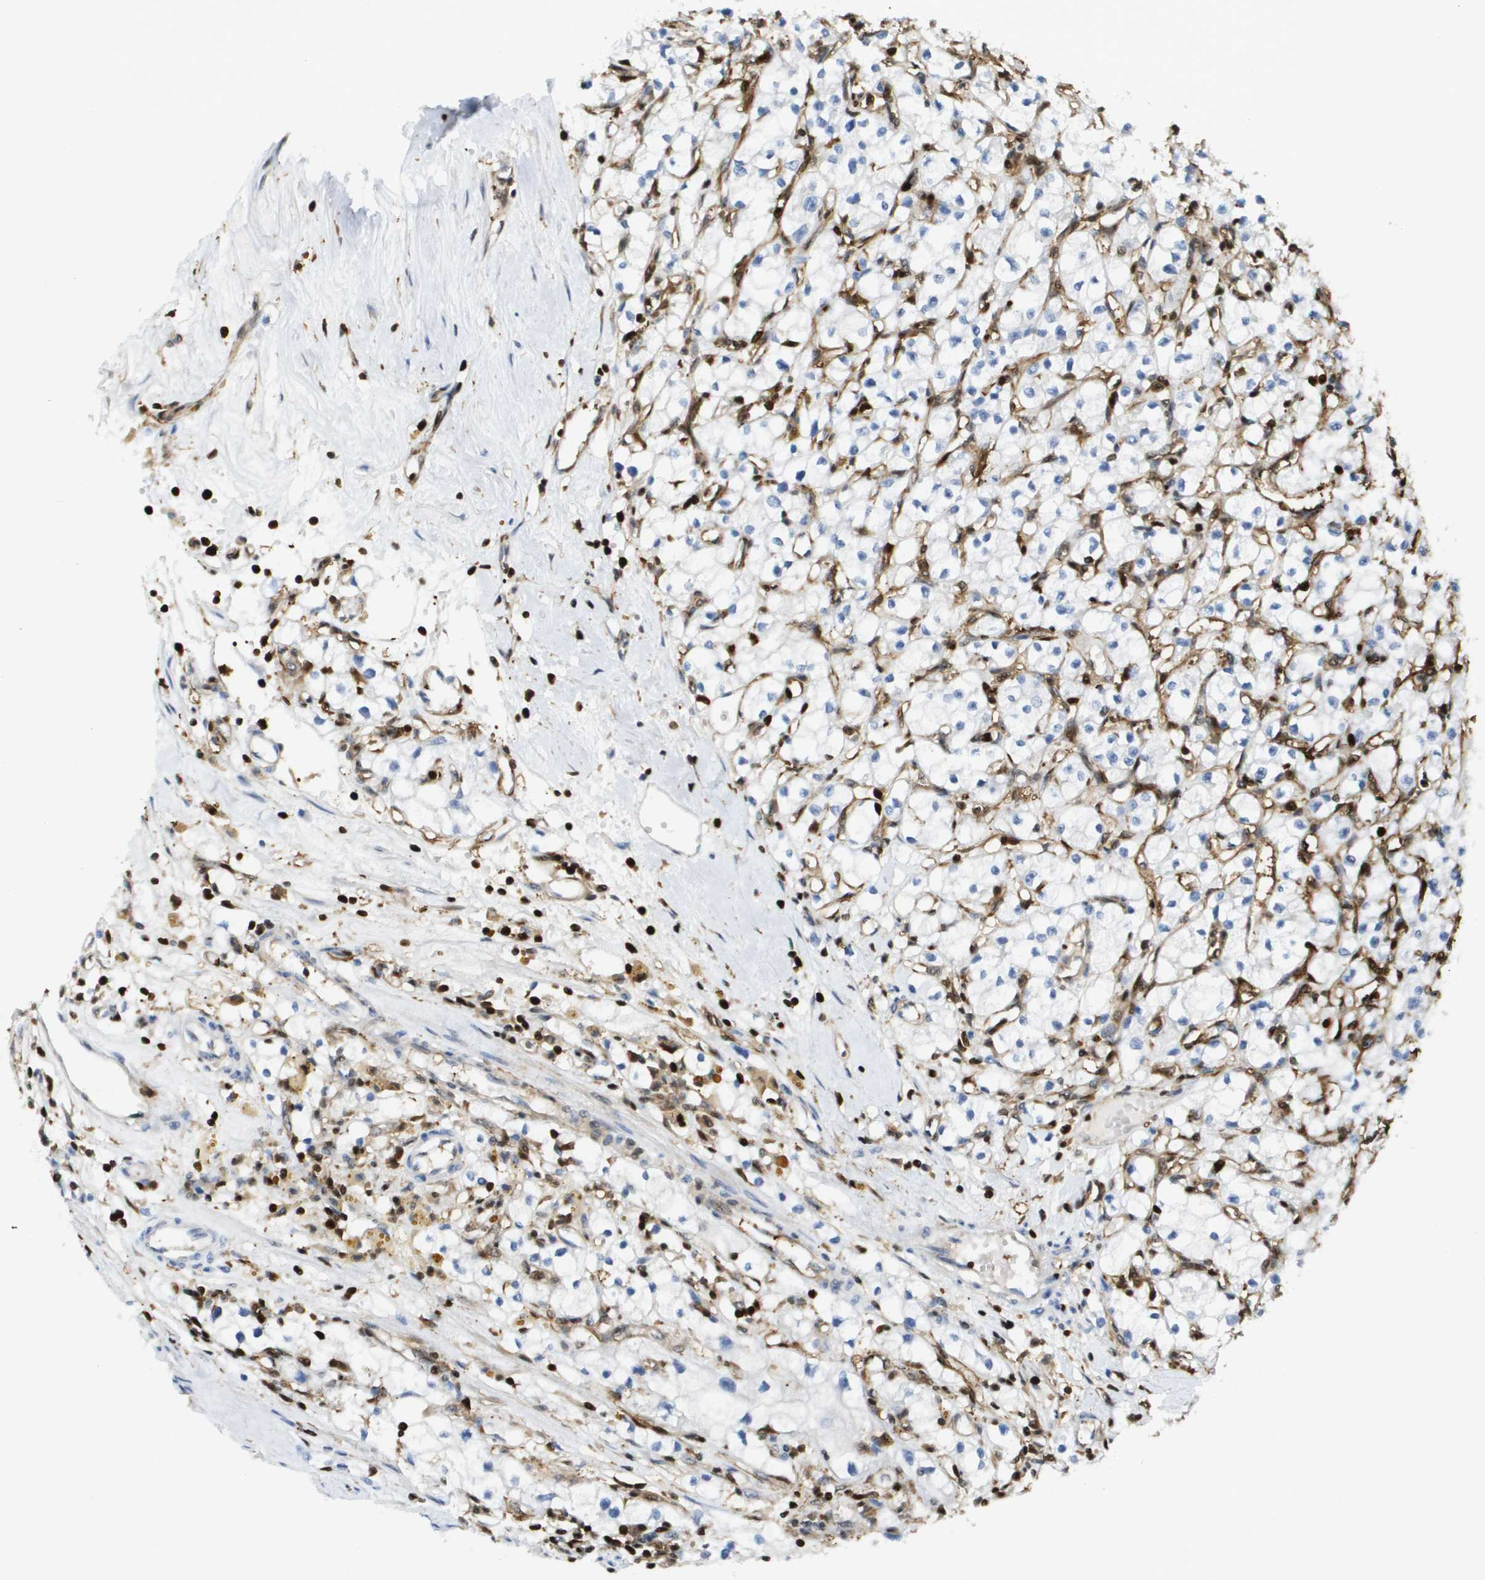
{"staining": {"intensity": "negative", "quantity": "none", "location": "none"}, "tissue": "renal cancer", "cell_type": "Tumor cells", "image_type": "cancer", "snomed": [{"axis": "morphology", "description": "Adenocarcinoma, NOS"}, {"axis": "topography", "description": "Kidney"}], "caption": "Tumor cells show no significant positivity in renal cancer. Brightfield microscopy of IHC stained with DAB (3,3'-diaminobenzidine) (brown) and hematoxylin (blue), captured at high magnification.", "gene": "DOCK5", "patient": {"sex": "male", "age": 56}}